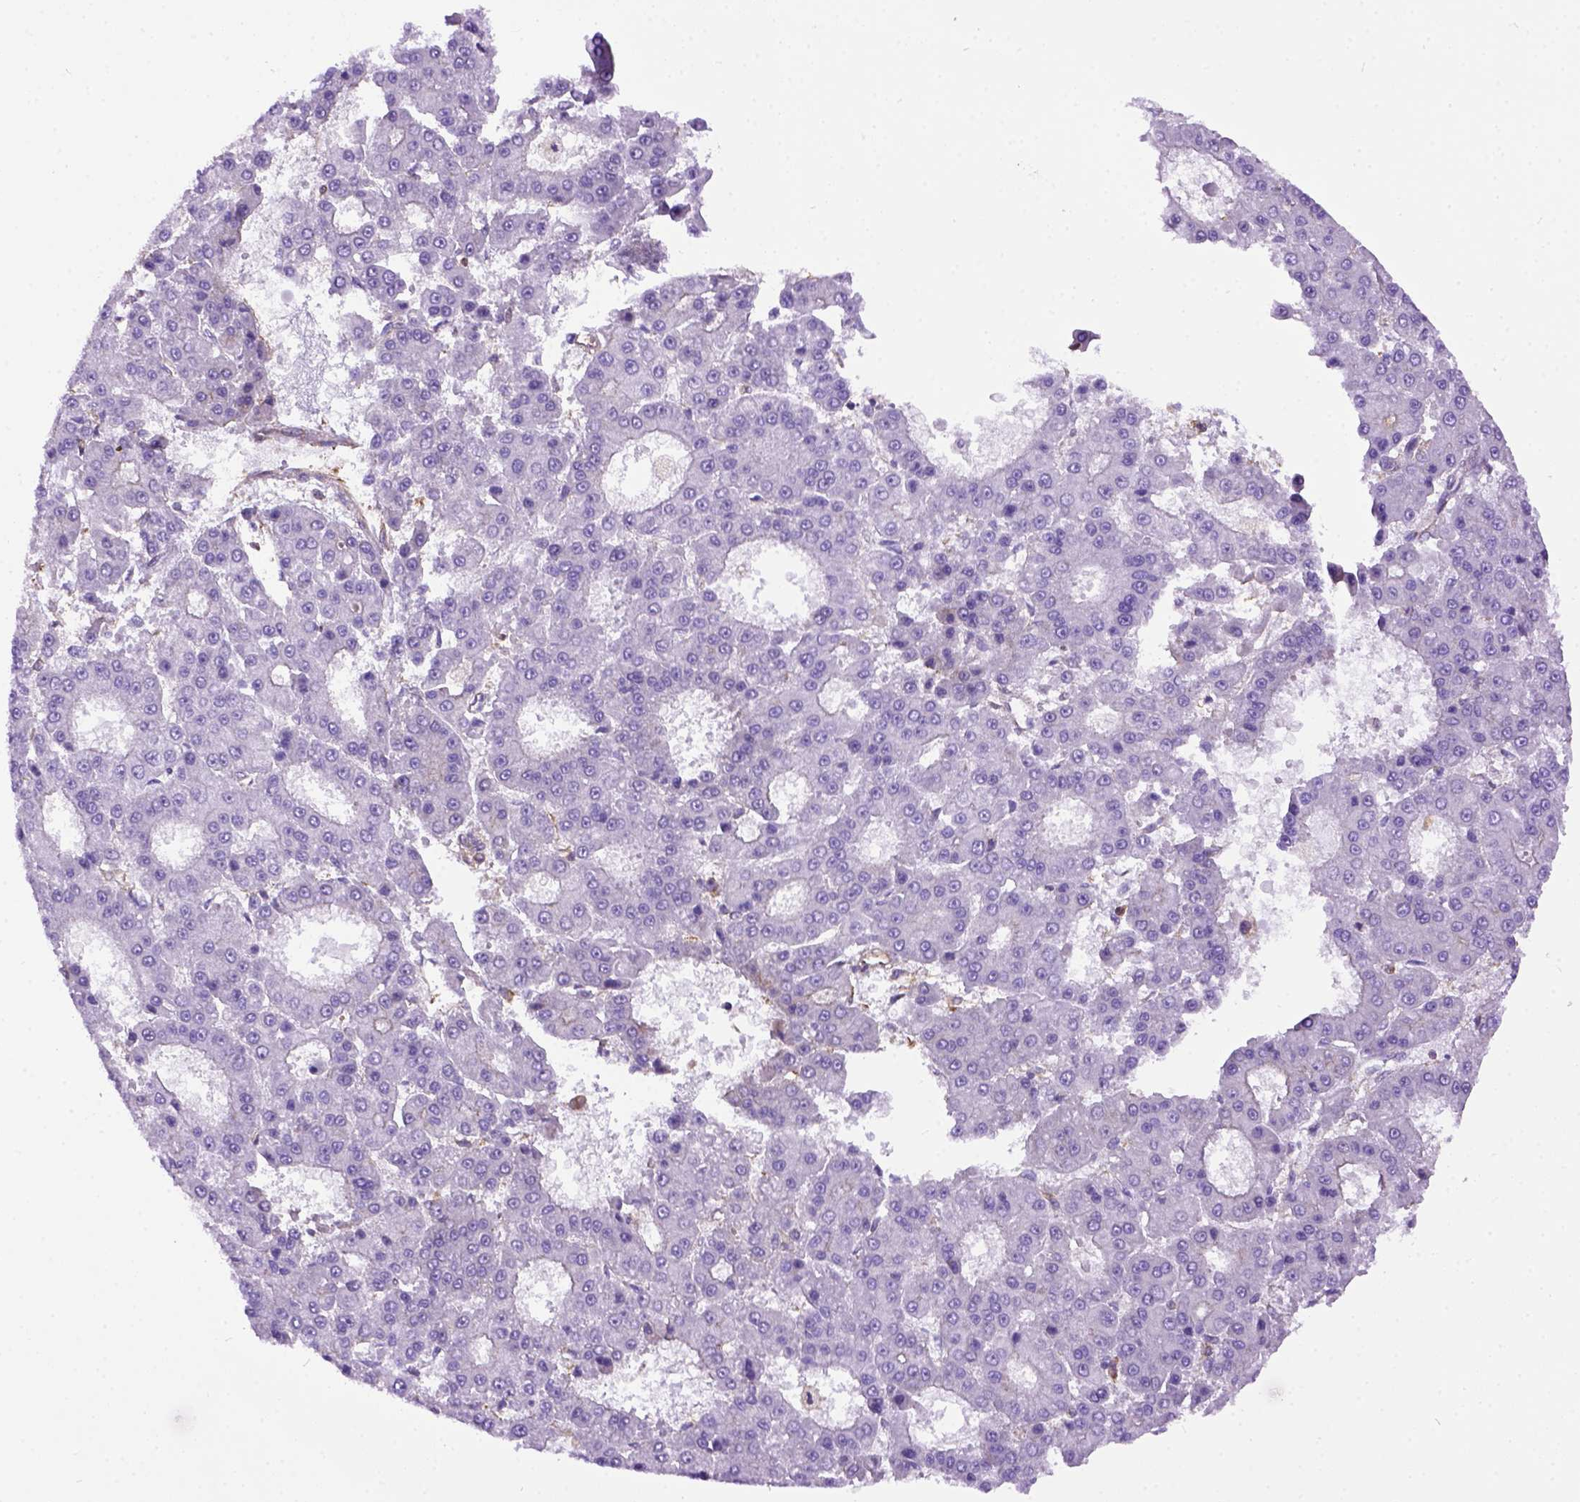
{"staining": {"intensity": "negative", "quantity": "none", "location": "none"}, "tissue": "liver cancer", "cell_type": "Tumor cells", "image_type": "cancer", "snomed": [{"axis": "morphology", "description": "Carcinoma, Hepatocellular, NOS"}, {"axis": "topography", "description": "Liver"}], "caption": "Photomicrograph shows no significant protein positivity in tumor cells of liver hepatocellular carcinoma.", "gene": "MVP", "patient": {"sex": "male", "age": 70}}